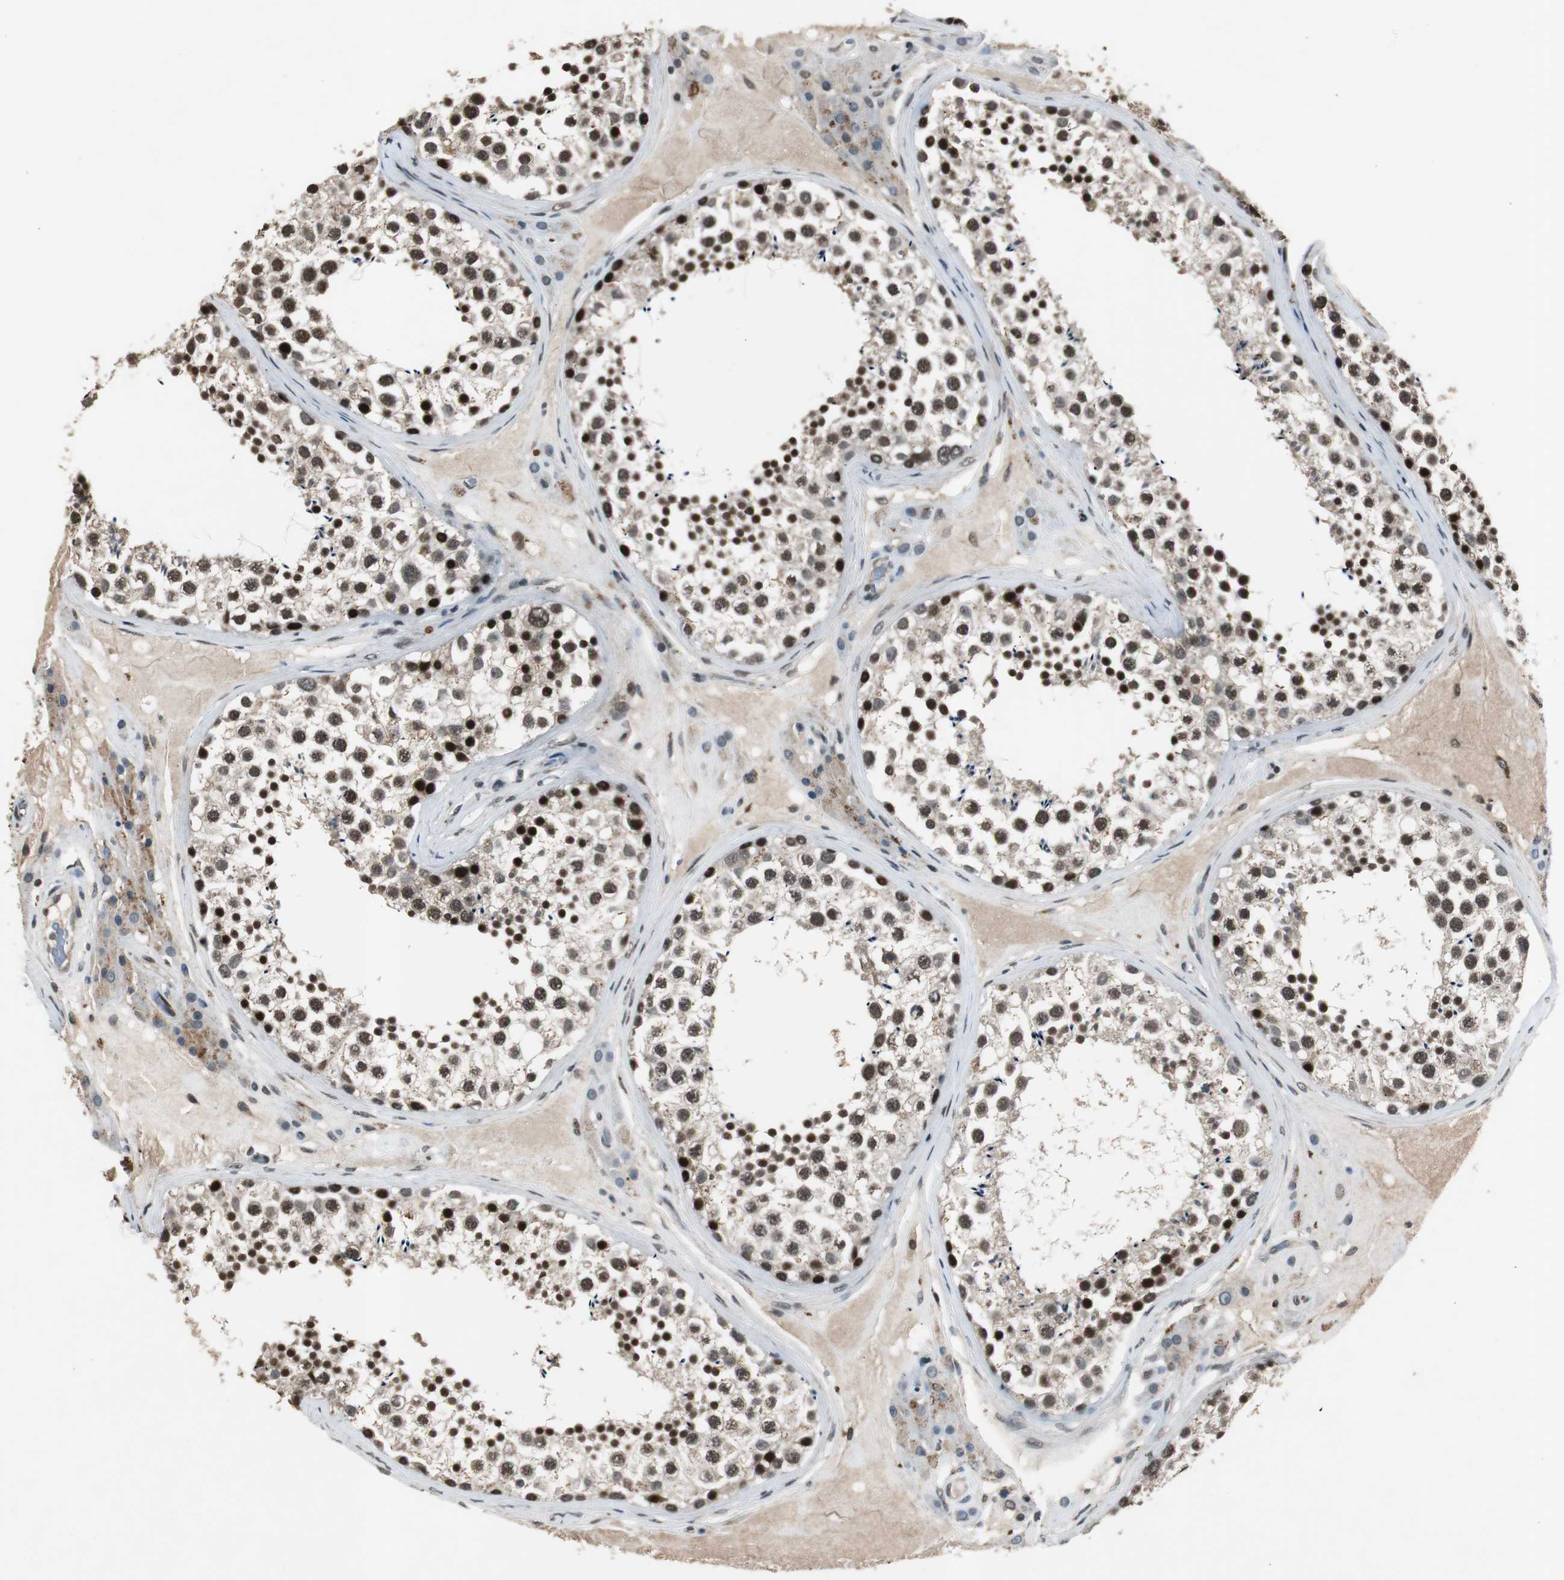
{"staining": {"intensity": "strong", "quantity": ">75%", "location": "nuclear"}, "tissue": "testis", "cell_type": "Cells in seminiferous ducts", "image_type": "normal", "snomed": [{"axis": "morphology", "description": "Normal tissue, NOS"}, {"axis": "topography", "description": "Testis"}], "caption": "Immunohistochemical staining of benign human testis displays >75% levels of strong nuclear protein positivity in about >75% of cells in seminiferous ducts. (Brightfield microscopy of DAB IHC at high magnification).", "gene": "BOLA1", "patient": {"sex": "male", "age": 46}}